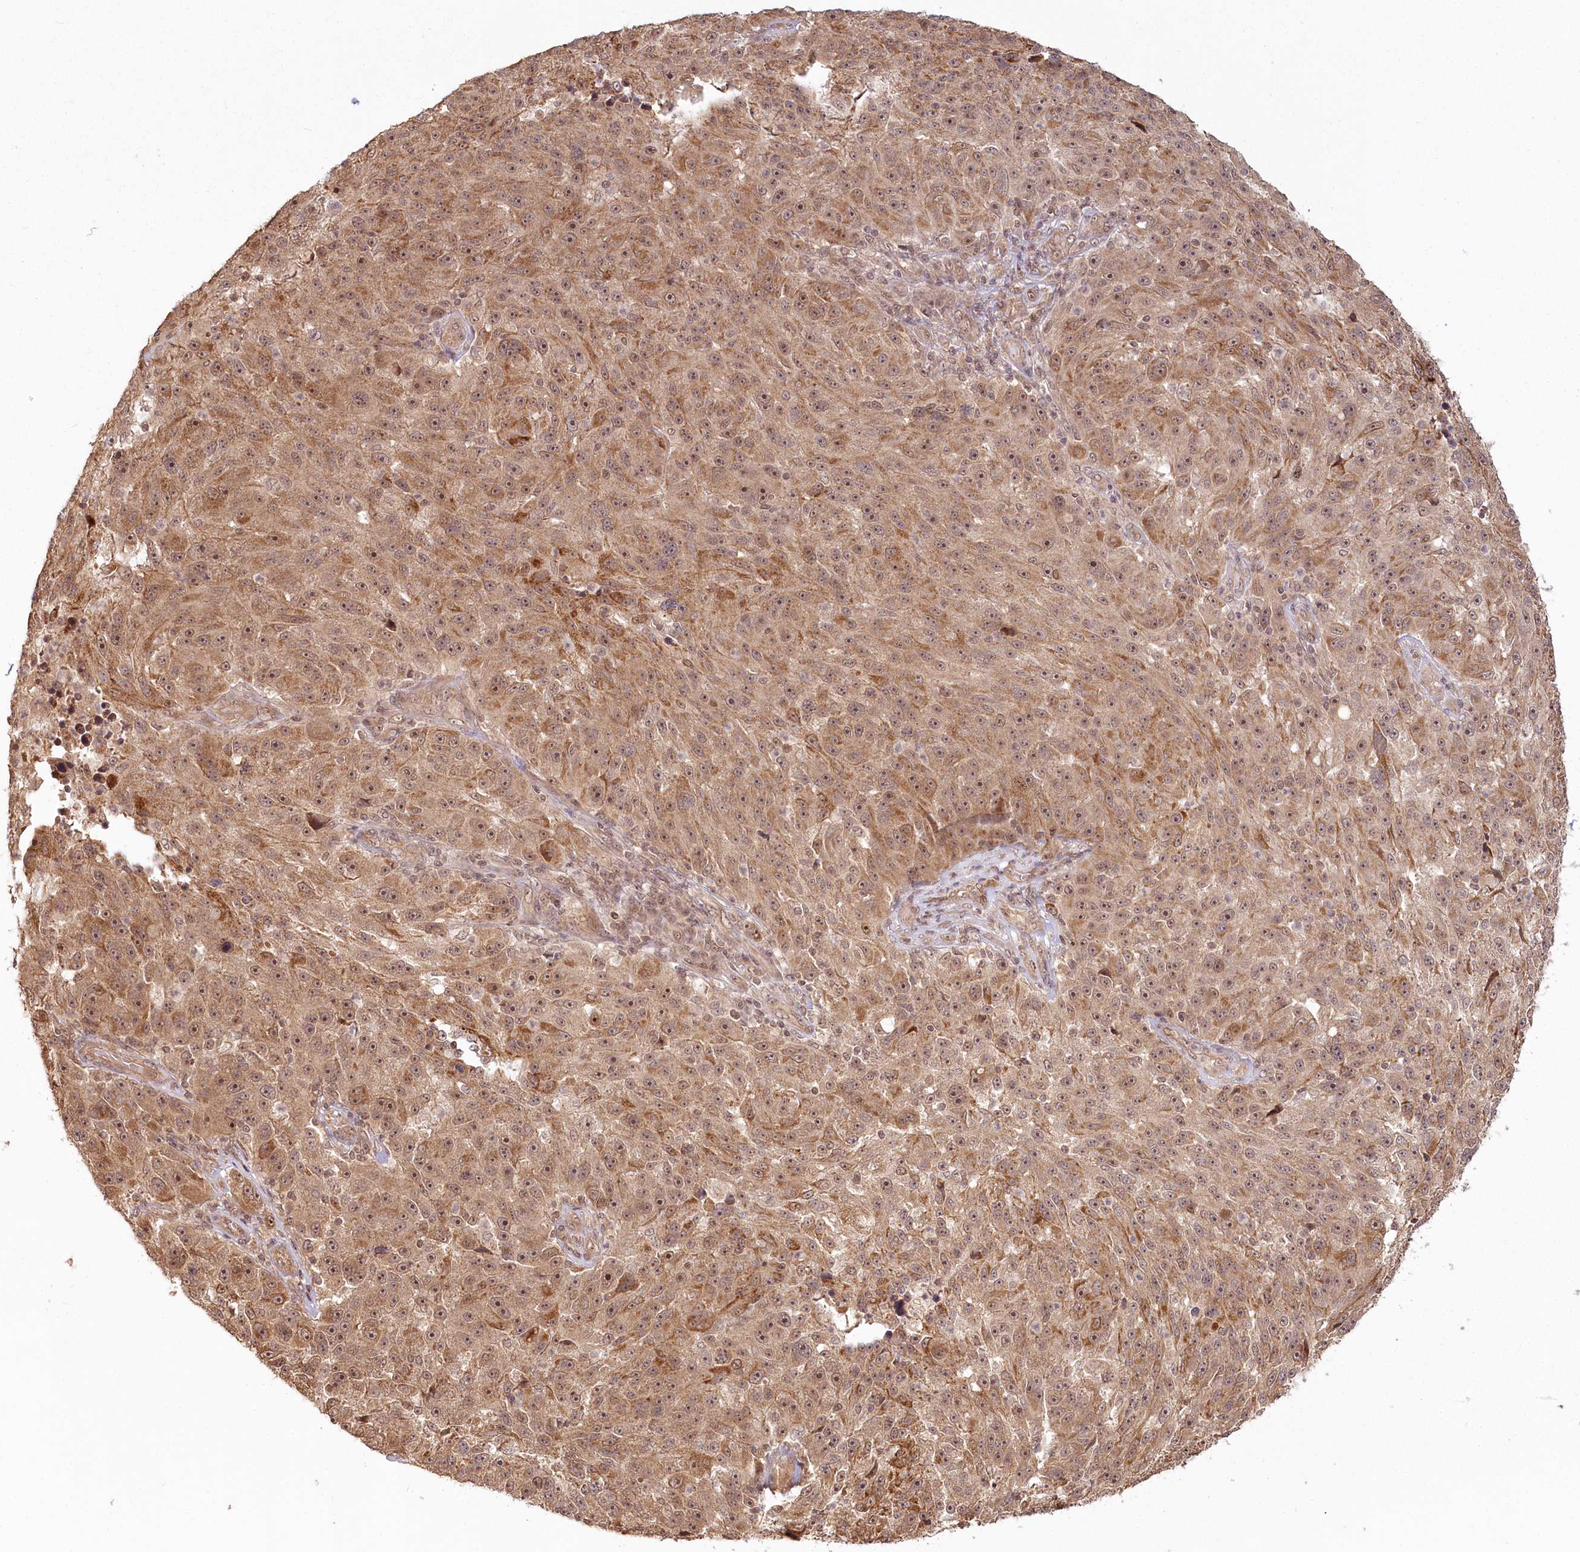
{"staining": {"intensity": "moderate", "quantity": ">75%", "location": "cytoplasmic/membranous,nuclear"}, "tissue": "melanoma", "cell_type": "Tumor cells", "image_type": "cancer", "snomed": [{"axis": "morphology", "description": "Malignant melanoma, NOS"}, {"axis": "topography", "description": "Skin"}], "caption": "A histopathology image showing moderate cytoplasmic/membranous and nuclear staining in approximately >75% of tumor cells in malignant melanoma, as visualized by brown immunohistochemical staining.", "gene": "R3HDM2", "patient": {"sex": "male", "age": 53}}